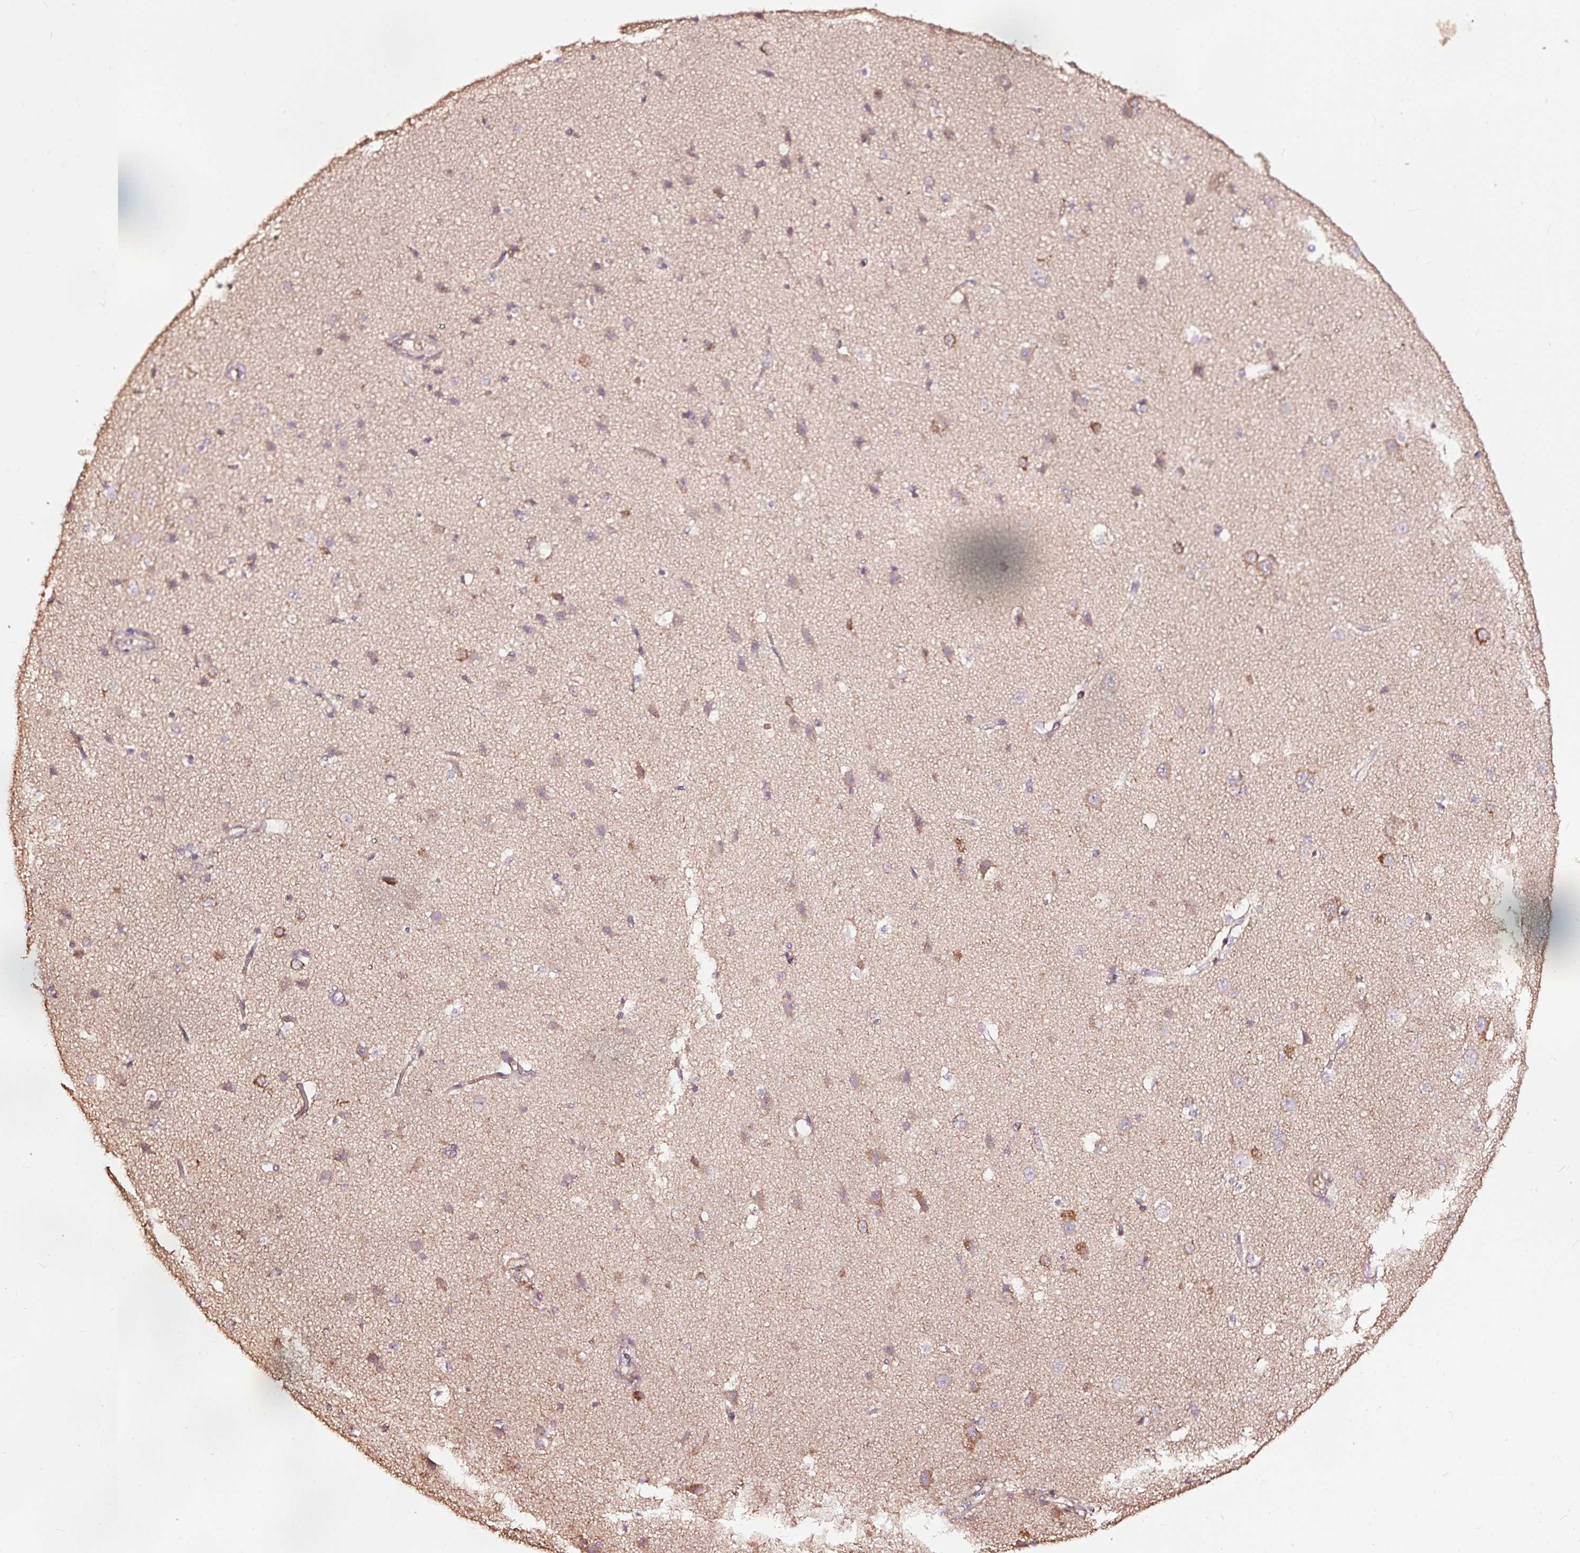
{"staining": {"intensity": "weak", "quantity": ">75%", "location": "cytoplasmic/membranous"}, "tissue": "cerebral cortex", "cell_type": "Endothelial cells", "image_type": "normal", "snomed": [{"axis": "morphology", "description": "Normal tissue, NOS"}, {"axis": "topography", "description": "Cerebral cortex"}], "caption": "High-magnification brightfield microscopy of normal cerebral cortex stained with DAB (3,3'-diaminobenzidine) (brown) and counterstained with hematoxylin (blue). endothelial cells exhibit weak cytoplasmic/membranous expression is identified in approximately>75% of cells. (IHC, brightfield microscopy, high magnification).", "gene": "TPM1", "patient": {"sex": "male", "age": 37}}